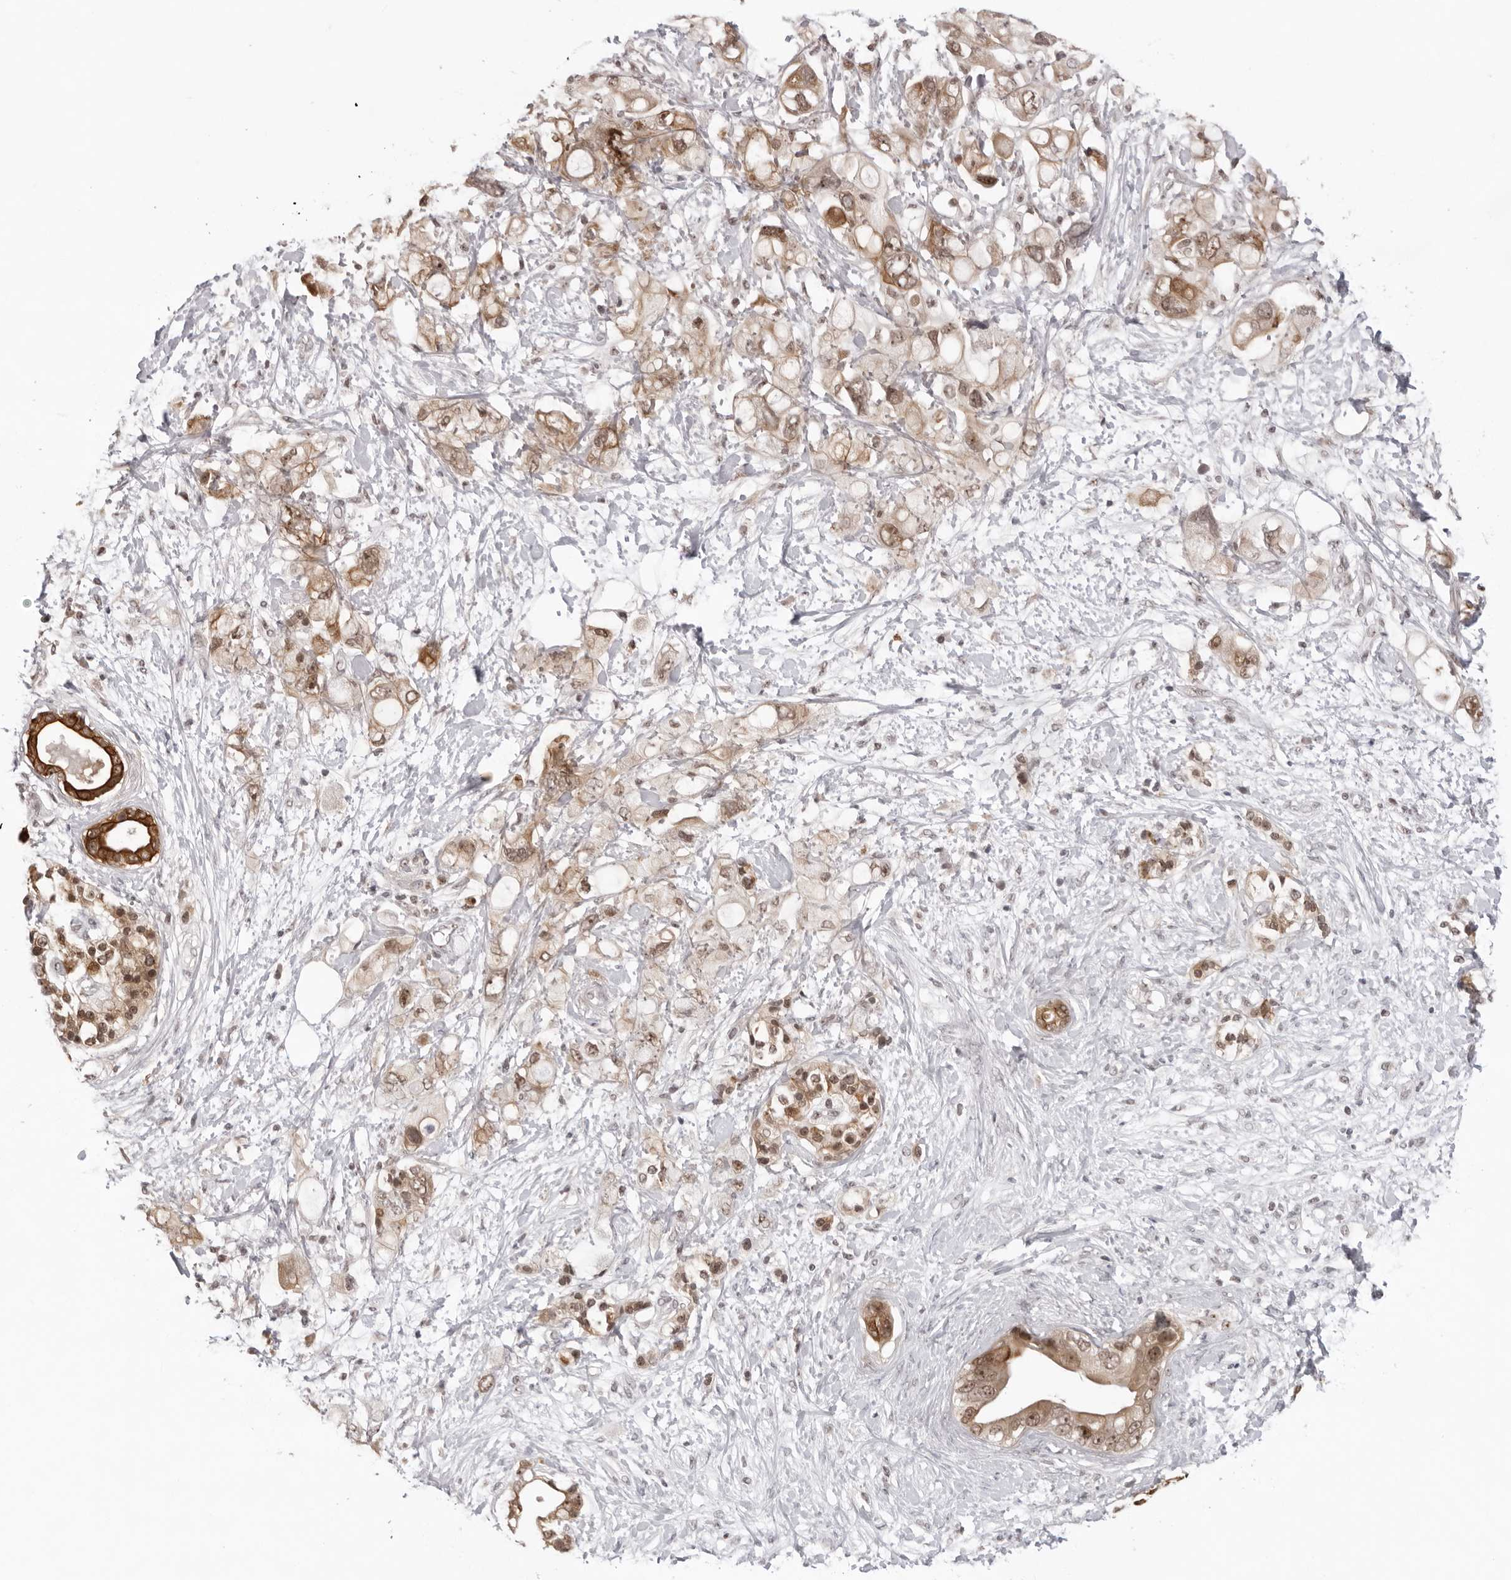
{"staining": {"intensity": "moderate", "quantity": ">75%", "location": "cytoplasmic/membranous,nuclear"}, "tissue": "pancreatic cancer", "cell_type": "Tumor cells", "image_type": "cancer", "snomed": [{"axis": "morphology", "description": "Adenocarcinoma, NOS"}, {"axis": "topography", "description": "Pancreas"}], "caption": "Pancreatic cancer (adenocarcinoma) was stained to show a protein in brown. There is medium levels of moderate cytoplasmic/membranous and nuclear expression in about >75% of tumor cells. Using DAB (brown) and hematoxylin (blue) stains, captured at high magnification using brightfield microscopy.", "gene": "EXOSC10", "patient": {"sex": "female", "age": 56}}